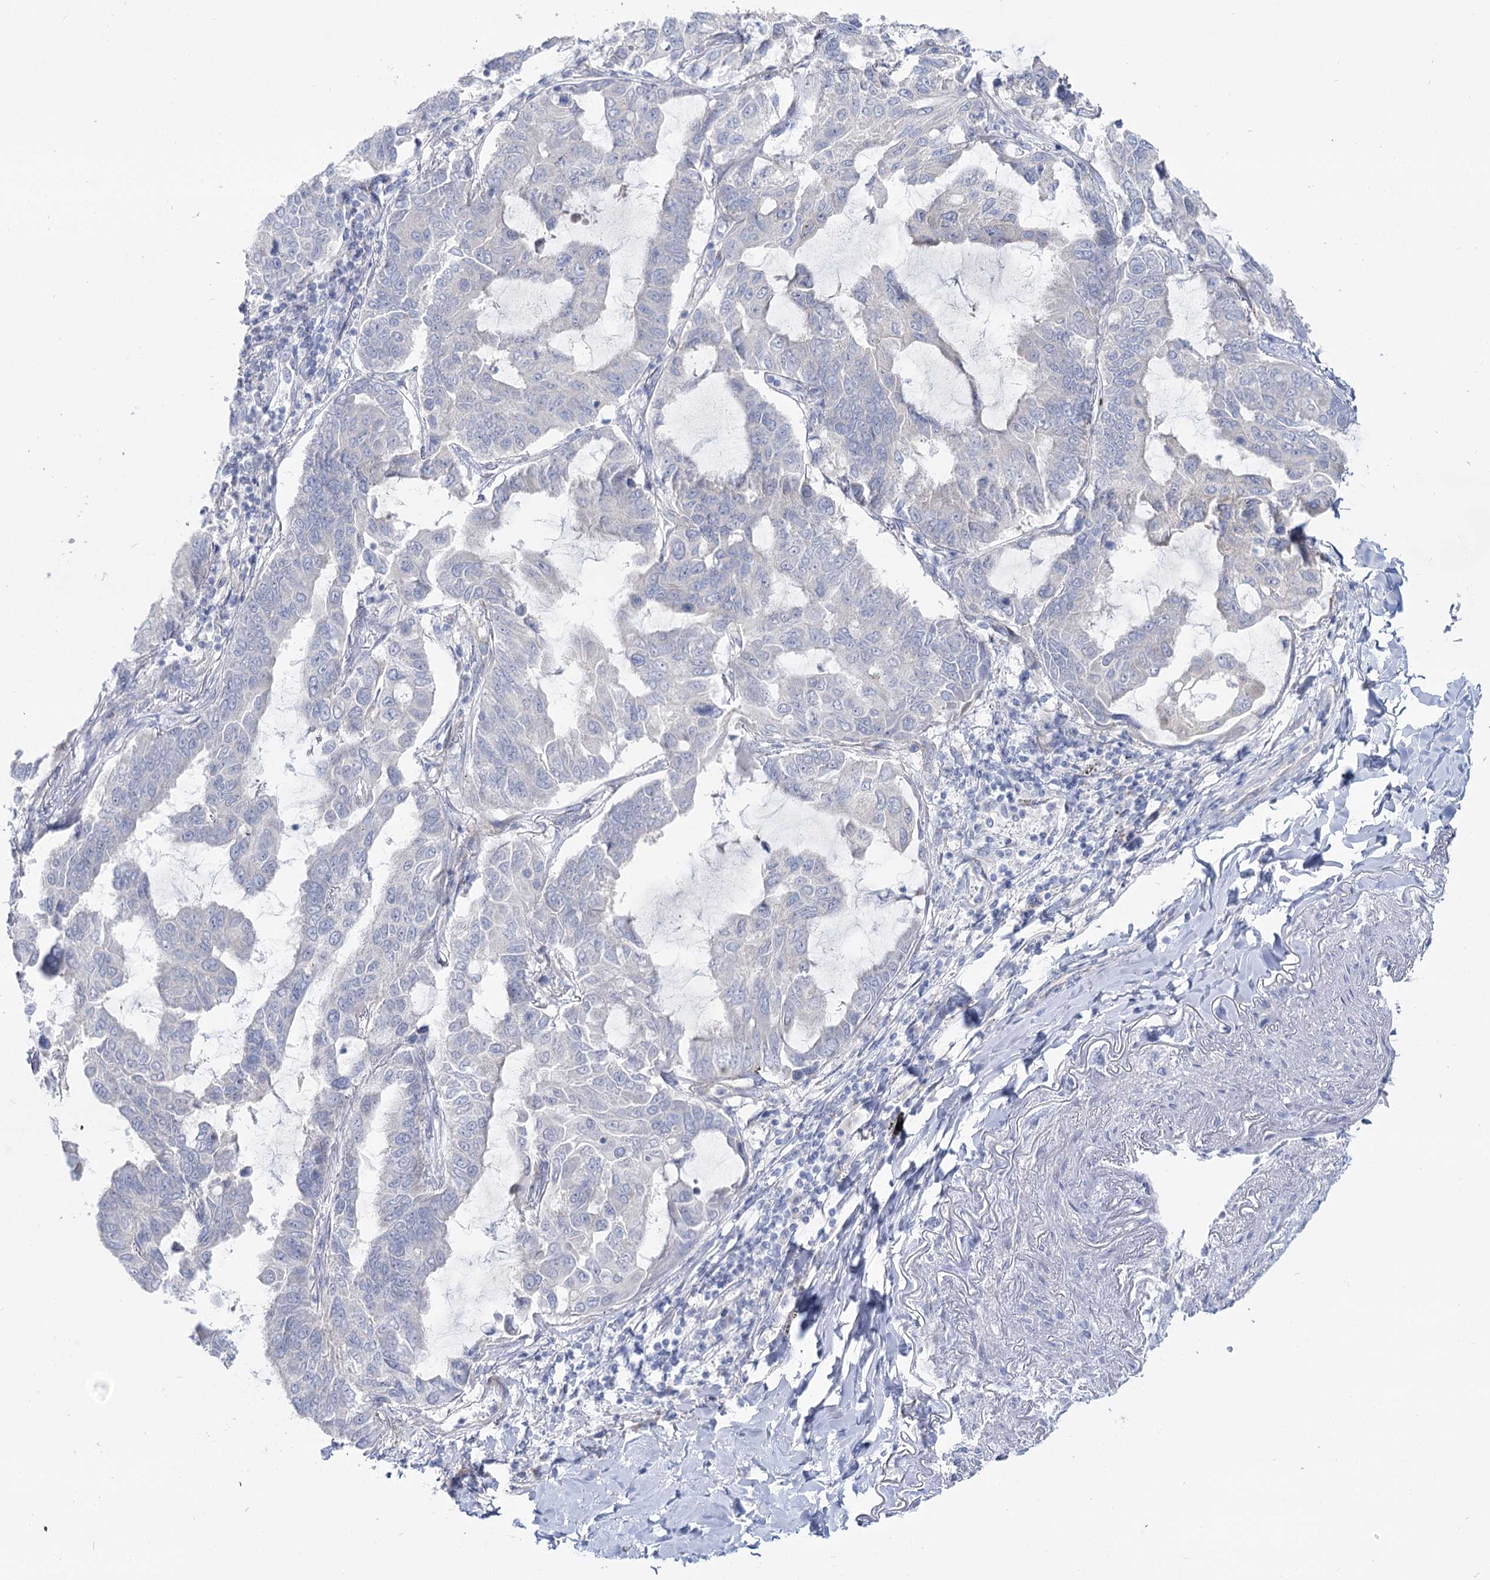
{"staining": {"intensity": "negative", "quantity": "none", "location": "none"}, "tissue": "lung cancer", "cell_type": "Tumor cells", "image_type": "cancer", "snomed": [{"axis": "morphology", "description": "Adenocarcinoma, NOS"}, {"axis": "topography", "description": "Lung"}], "caption": "Immunohistochemical staining of human lung cancer exhibits no significant staining in tumor cells.", "gene": "SUOX", "patient": {"sex": "male", "age": 64}}